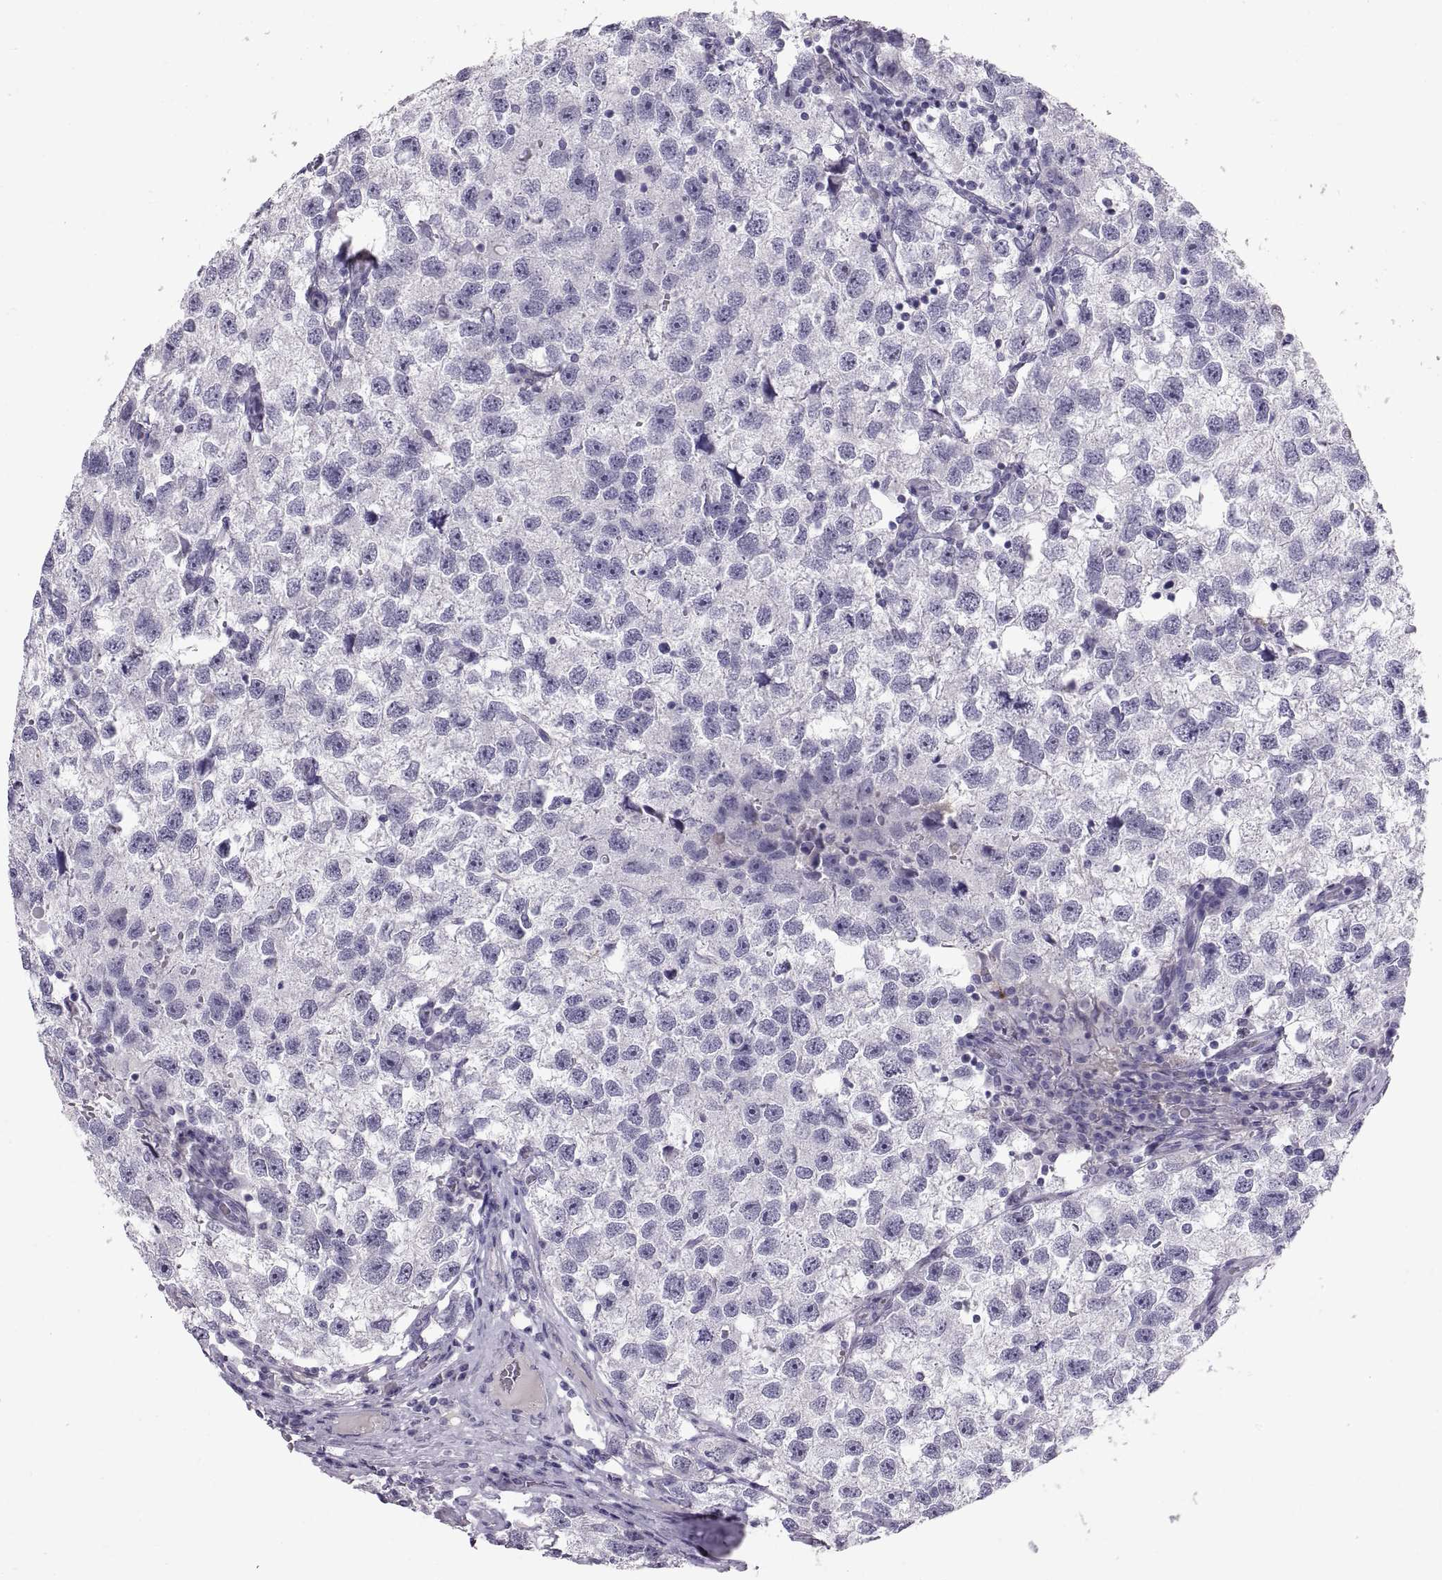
{"staining": {"intensity": "negative", "quantity": "none", "location": "none"}, "tissue": "testis cancer", "cell_type": "Tumor cells", "image_type": "cancer", "snomed": [{"axis": "morphology", "description": "Seminoma, NOS"}, {"axis": "topography", "description": "Testis"}], "caption": "IHC photomicrograph of neoplastic tissue: seminoma (testis) stained with DAB (3,3'-diaminobenzidine) demonstrates no significant protein staining in tumor cells.", "gene": "WFDC8", "patient": {"sex": "male", "age": 26}}